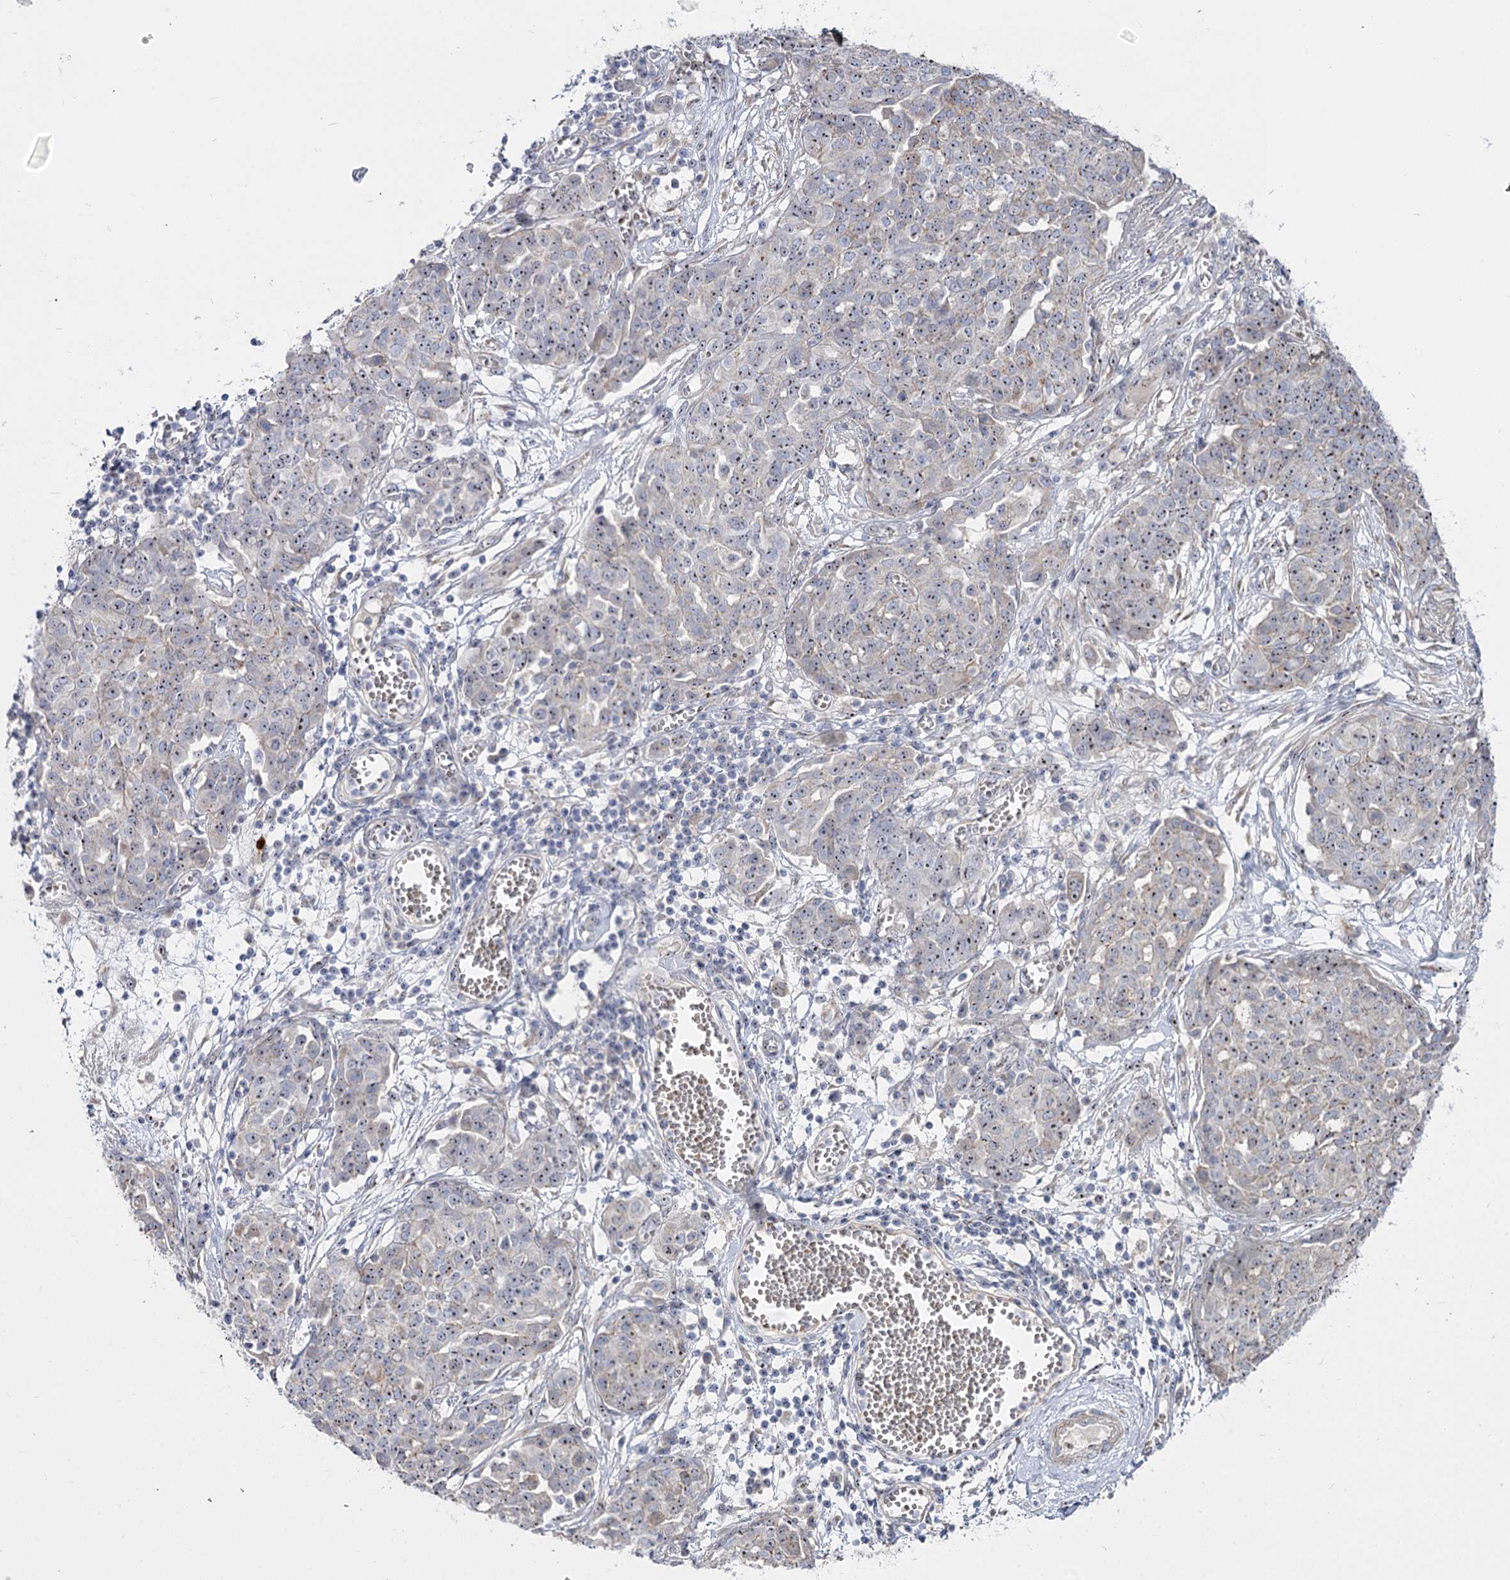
{"staining": {"intensity": "moderate", "quantity": ">75%", "location": "nuclear"}, "tissue": "ovarian cancer", "cell_type": "Tumor cells", "image_type": "cancer", "snomed": [{"axis": "morphology", "description": "Cystadenocarcinoma, serous, NOS"}, {"axis": "topography", "description": "Soft tissue"}, {"axis": "topography", "description": "Ovary"}], "caption": "The micrograph exhibits a brown stain indicating the presence of a protein in the nuclear of tumor cells in ovarian serous cystadenocarcinoma.", "gene": "SUOX", "patient": {"sex": "female", "age": 57}}